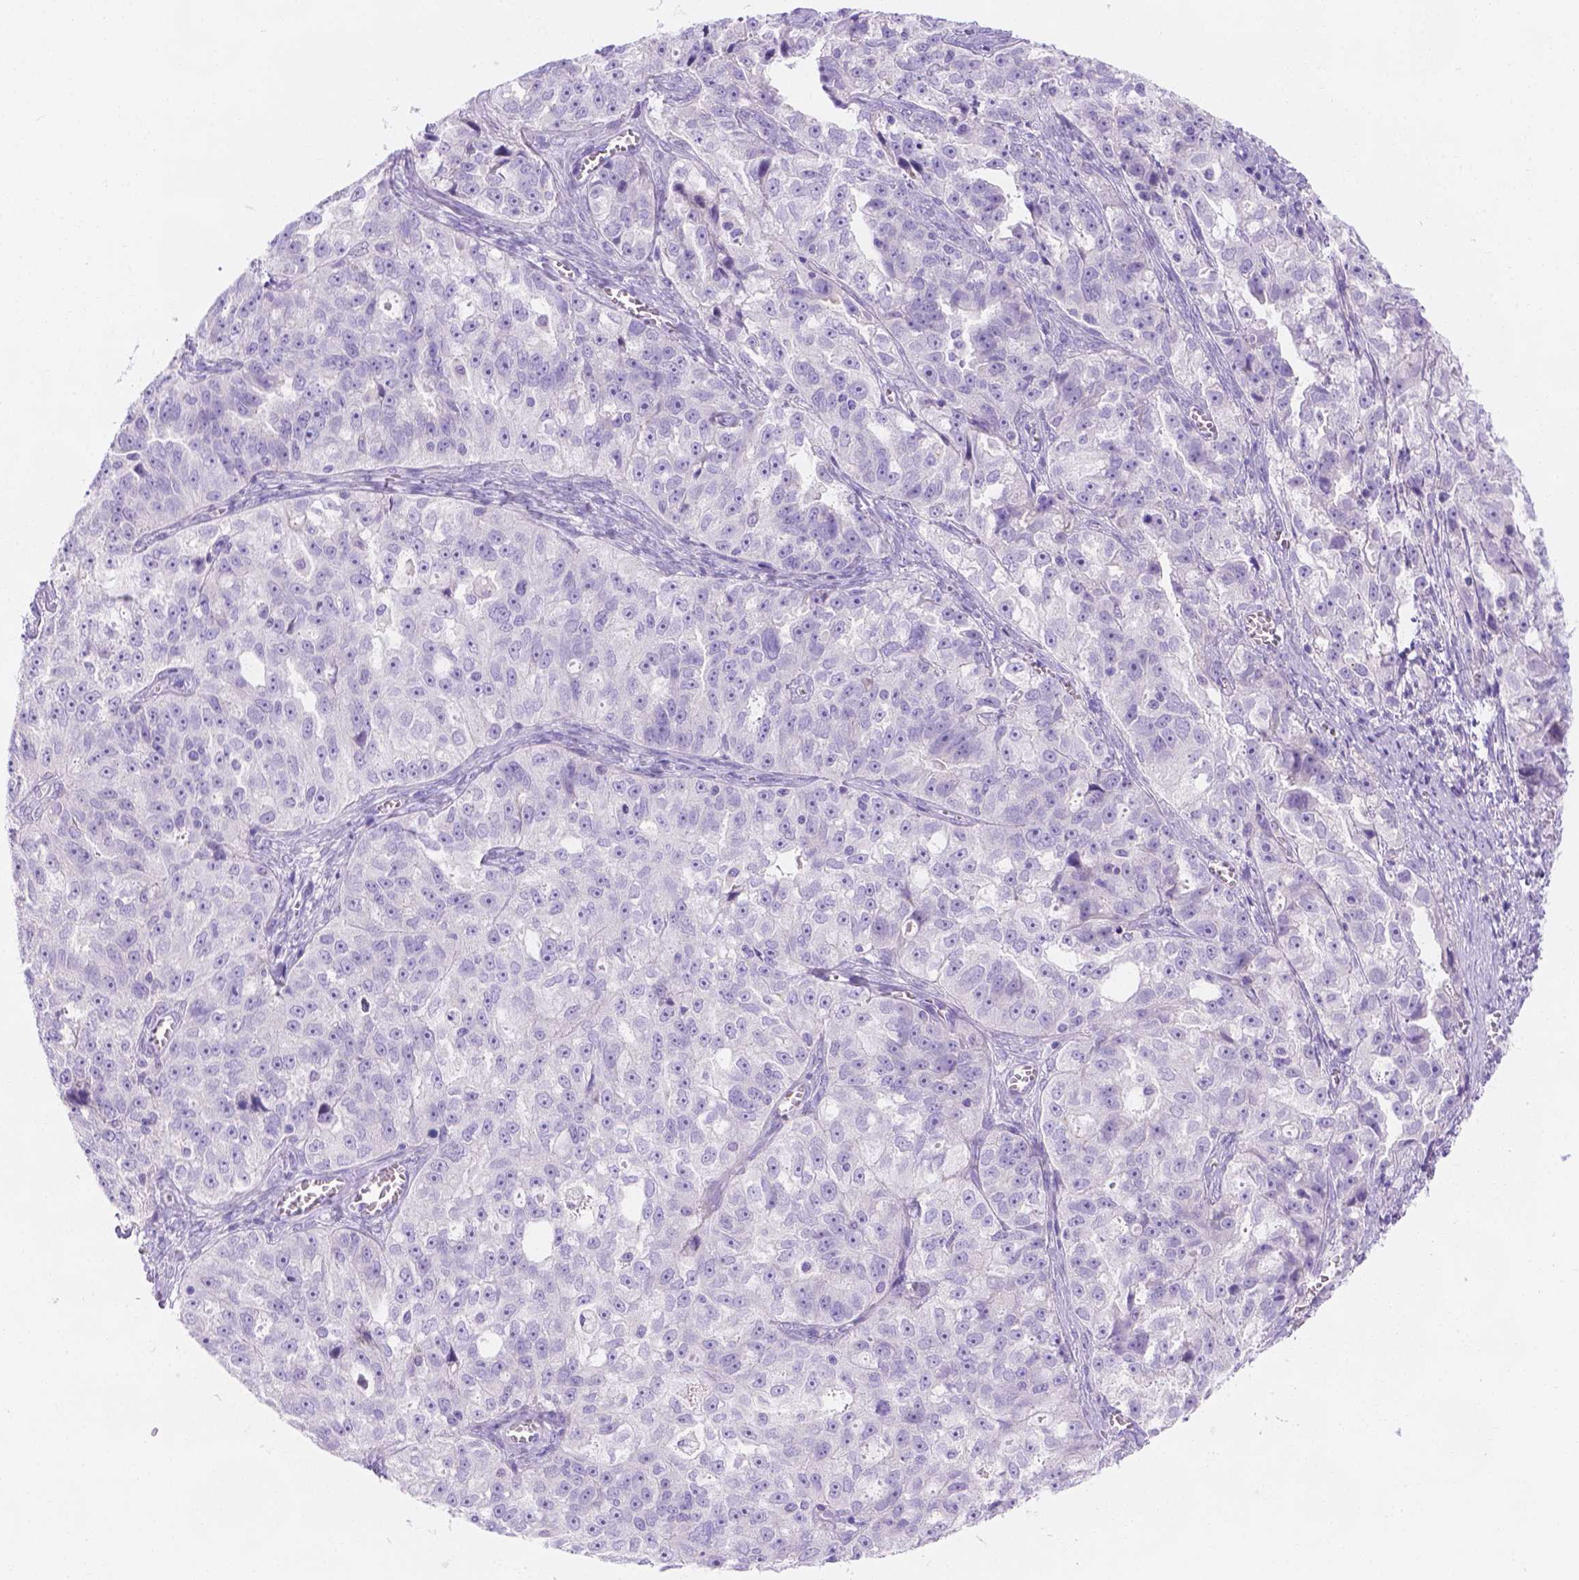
{"staining": {"intensity": "negative", "quantity": "none", "location": "none"}, "tissue": "ovarian cancer", "cell_type": "Tumor cells", "image_type": "cancer", "snomed": [{"axis": "morphology", "description": "Cystadenocarcinoma, serous, NOS"}, {"axis": "topography", "description": "Ovary"}], "caption": "IHC histopathology image of neoplastic tissue: human ovarian cancer stained with DAB shows no significant protein positivity in tumor cells.", "gene": "MLN", "patient": {"sex": "female", "age": 51}}